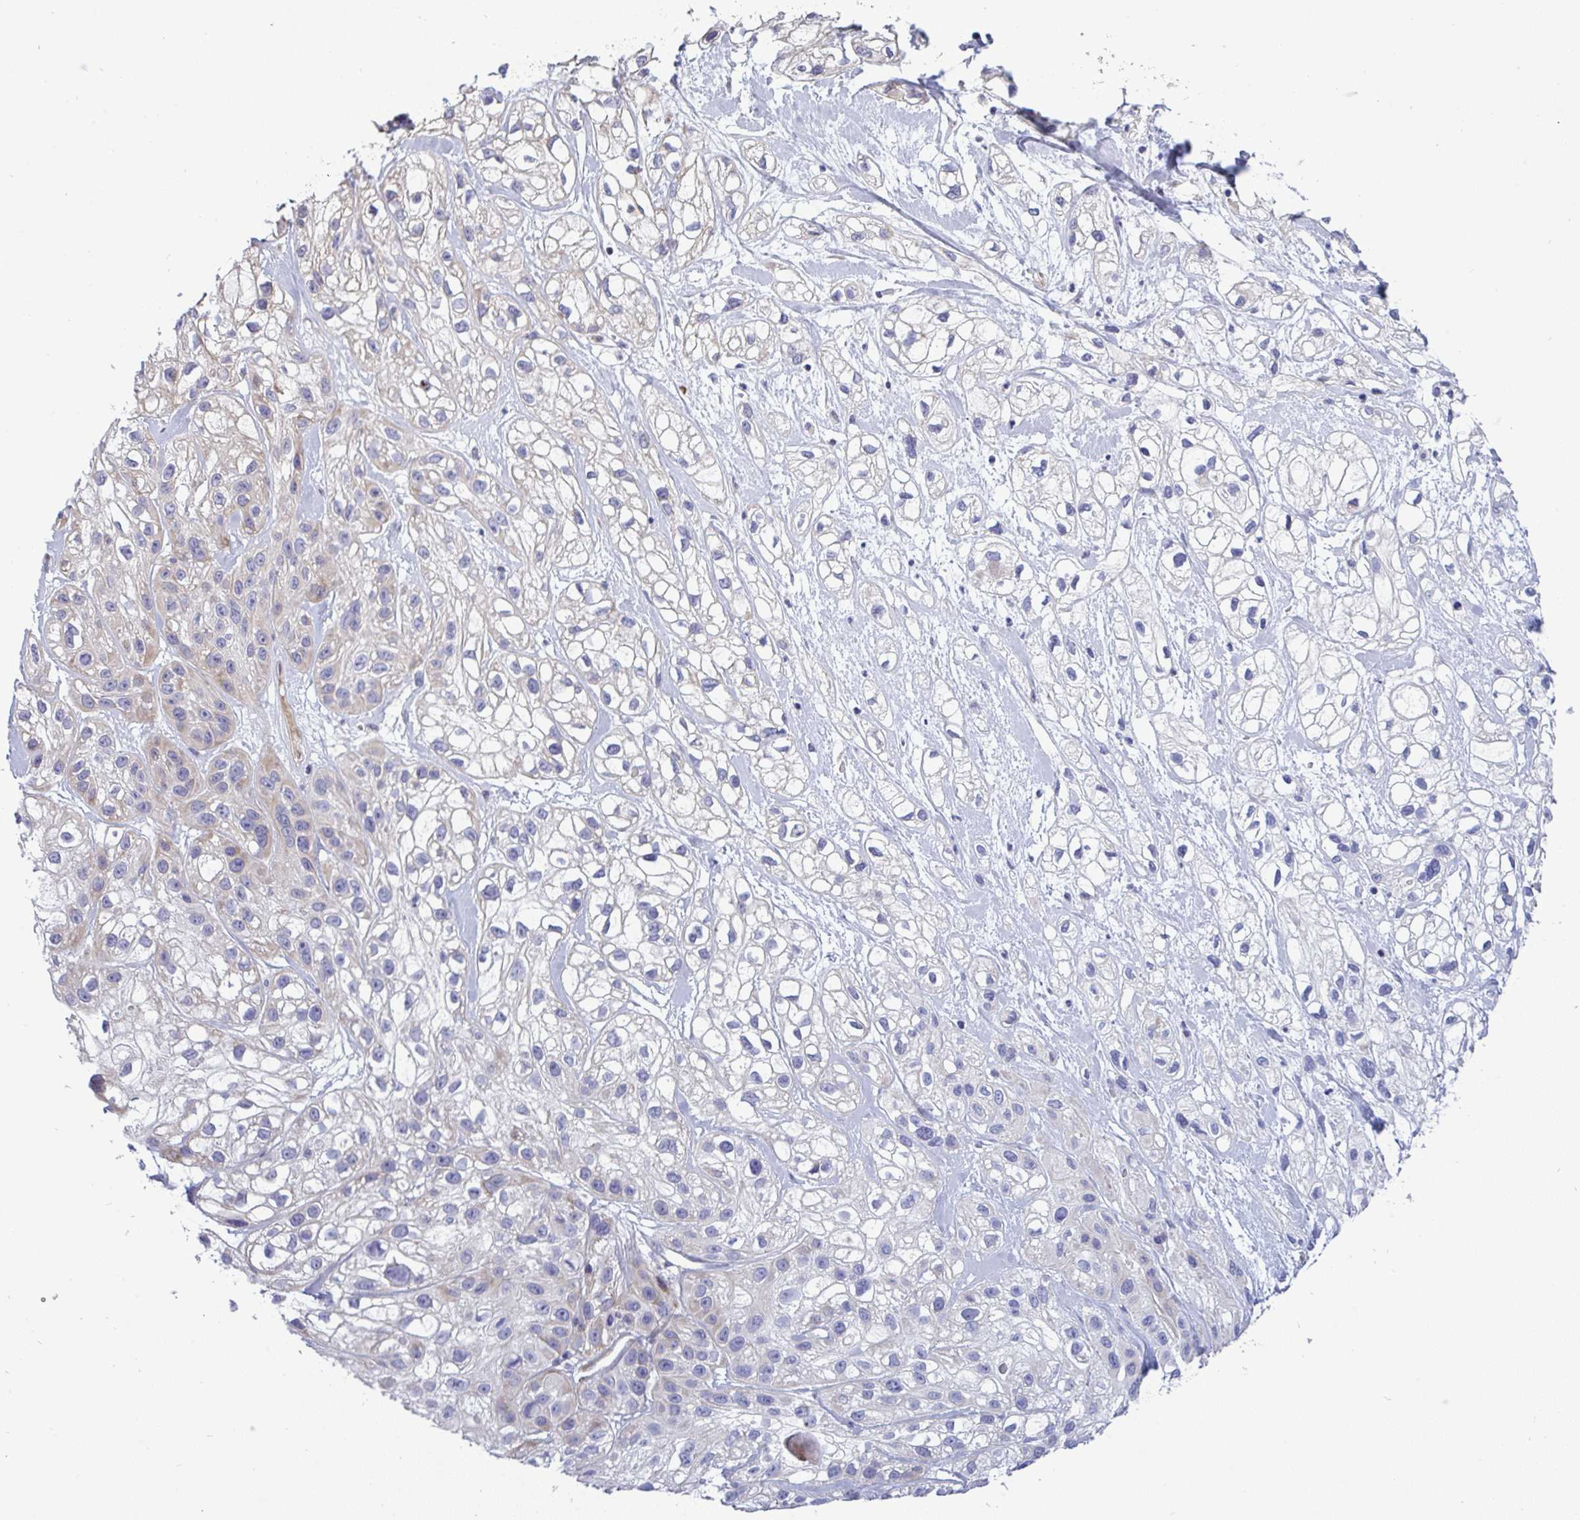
{"staining": {"intensity": "weak", "quantity": "<25%", "location": "cytoplasmic/membranous"}, "tissue": "skin cancer", "cell_type": "Tumor cells", "image_type": "cancer", "snomed": [{"axis": "morphology", "description": "Squamous cell carcinoma, NOS"}, {"axis": "topography", "description": "Skin"}], "caption": "This is an immunohistochemistry photomicrograph of squamous cell carcinoma (skin). There is no staining in tumor cells.", "gene": "NTN1", "patient": {"sex": "male", "age": 82}}